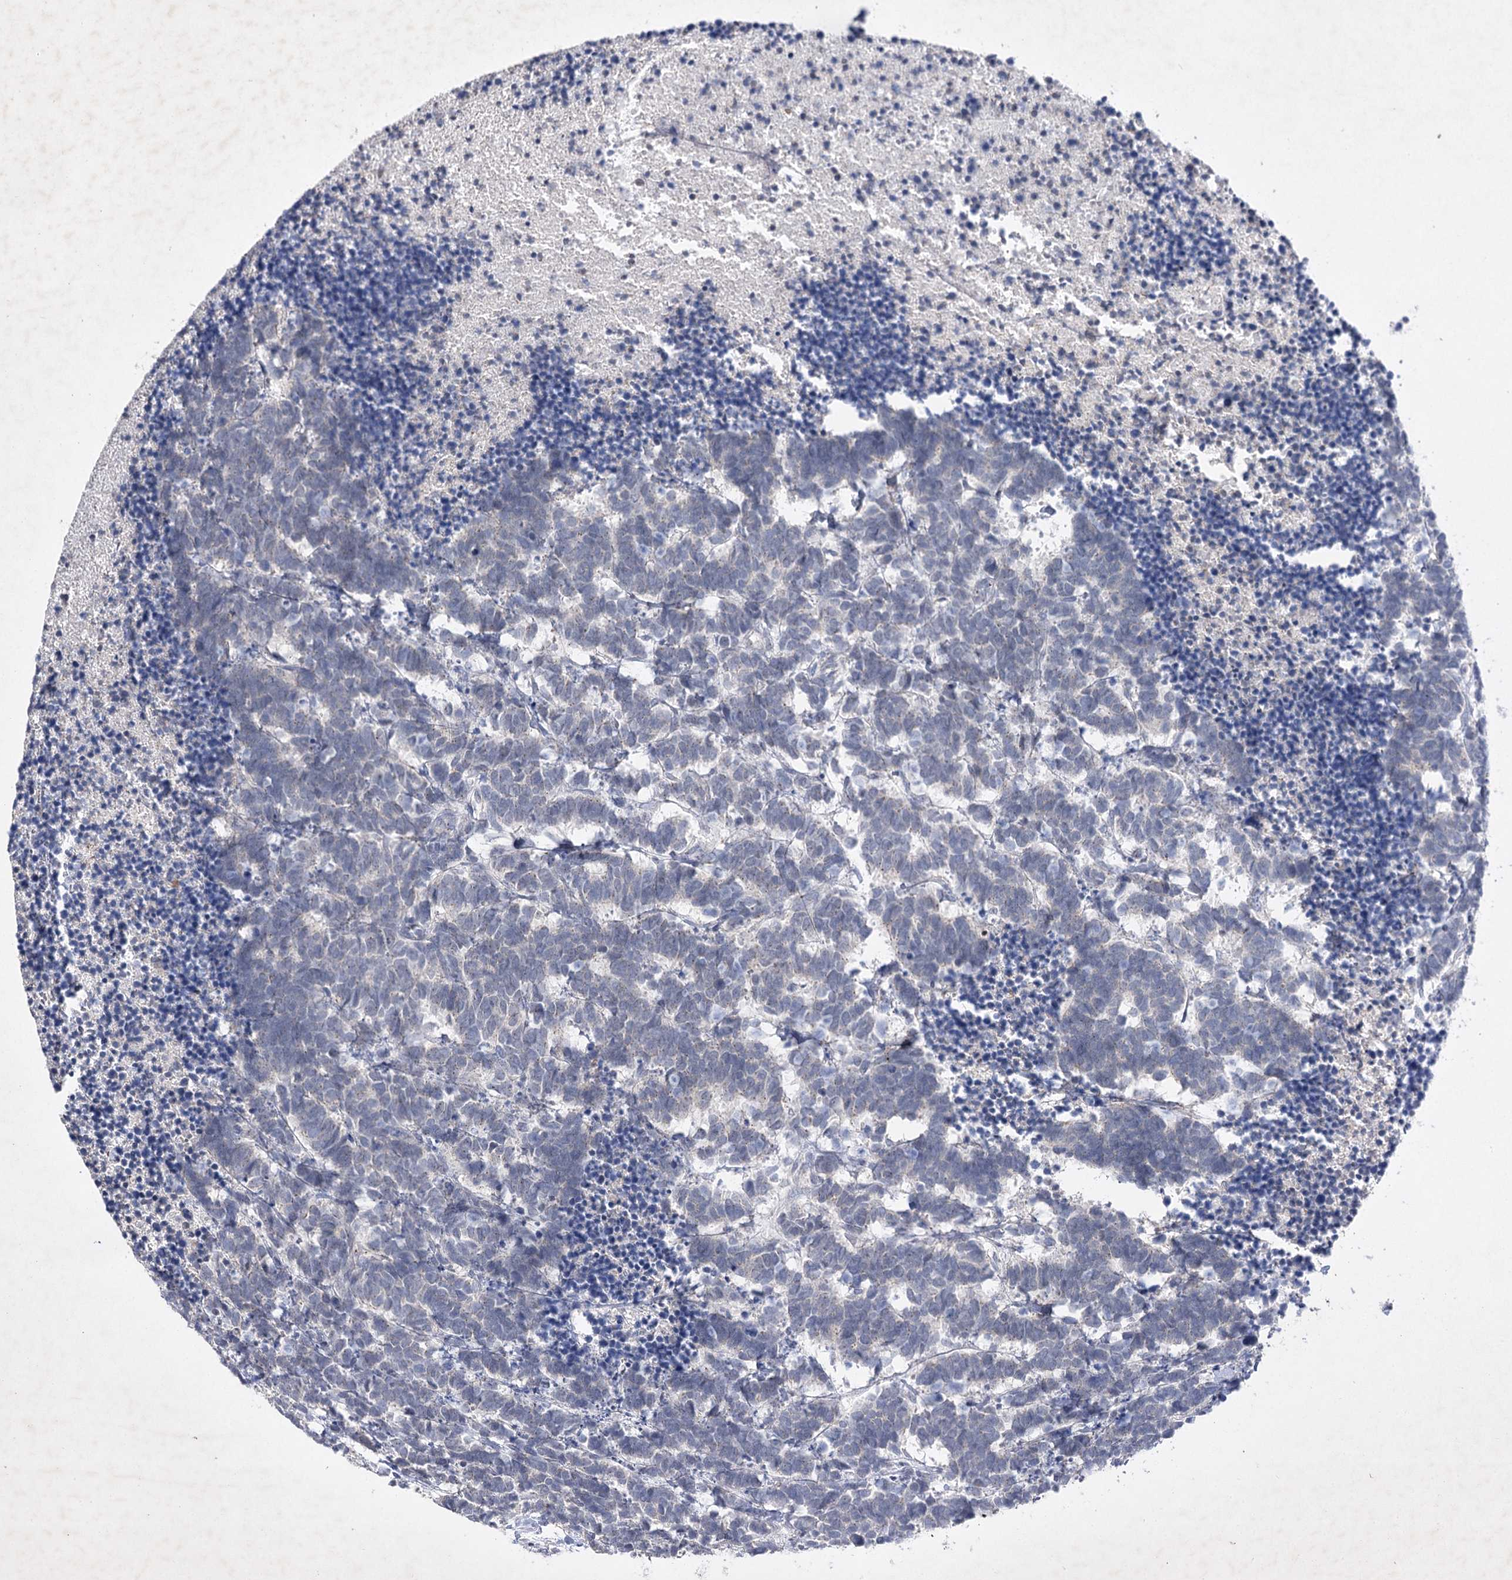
{"staining": {"intensity": "negative", "quantity": "none", "location": "none"}, "tissue": "carcinoid", "cell_type": "Tumor cells", "image_type": "cancer", "snomed": [{"axis": "morphology", "description": "Carcinoma, NOS"}, {"axis": "morphology", "description": "Carcinoid, malignant, NOS"}, {"axis": "topography", "description": "Urinary bladder"}], "caption": "The IHC photomicrograph has no significant staining in tumor cells of carcinoma tissue.", "gene": "COX15", "patient": {"sex": "male", "age": 57}}